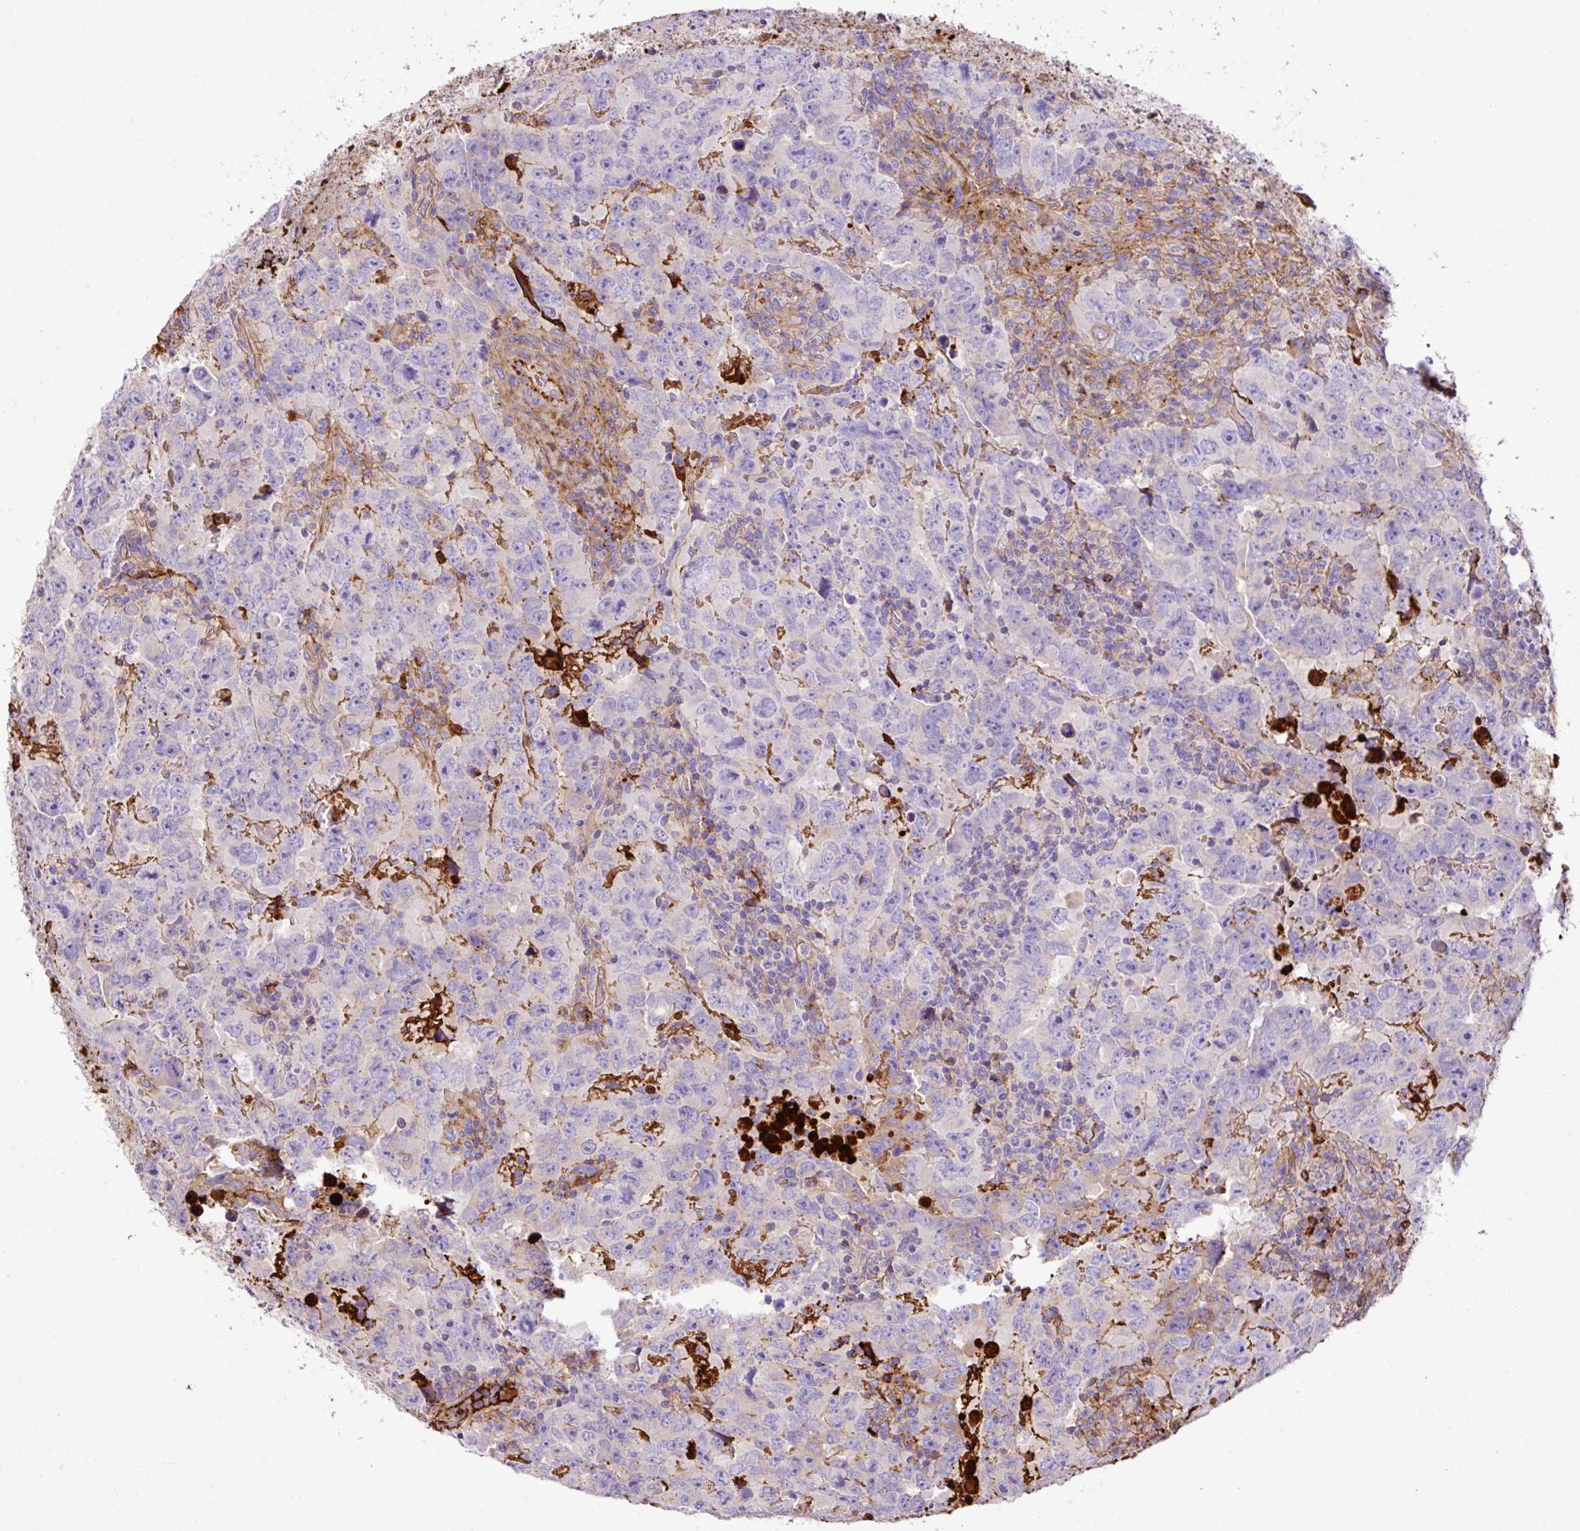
{"staining": {"intensity": "weak", "quantity": "<25%", "location": "cytoplasmic/membranous"}, "tissue": "testis cancer", "cell_type": "Tumor cells", "image_type": "cancer", "snomed": [{"axis": "morphology", "description": "Carcinoma, Embryonal, NOS"}, {"axis": "topography", "description": "Testis"}], "caption": "Immunohistochemical staining of human testis cancer displays no significant expression in tumor cells.", "gene": "CTXN2", "patient": {"sex": "male", "age": 24}}